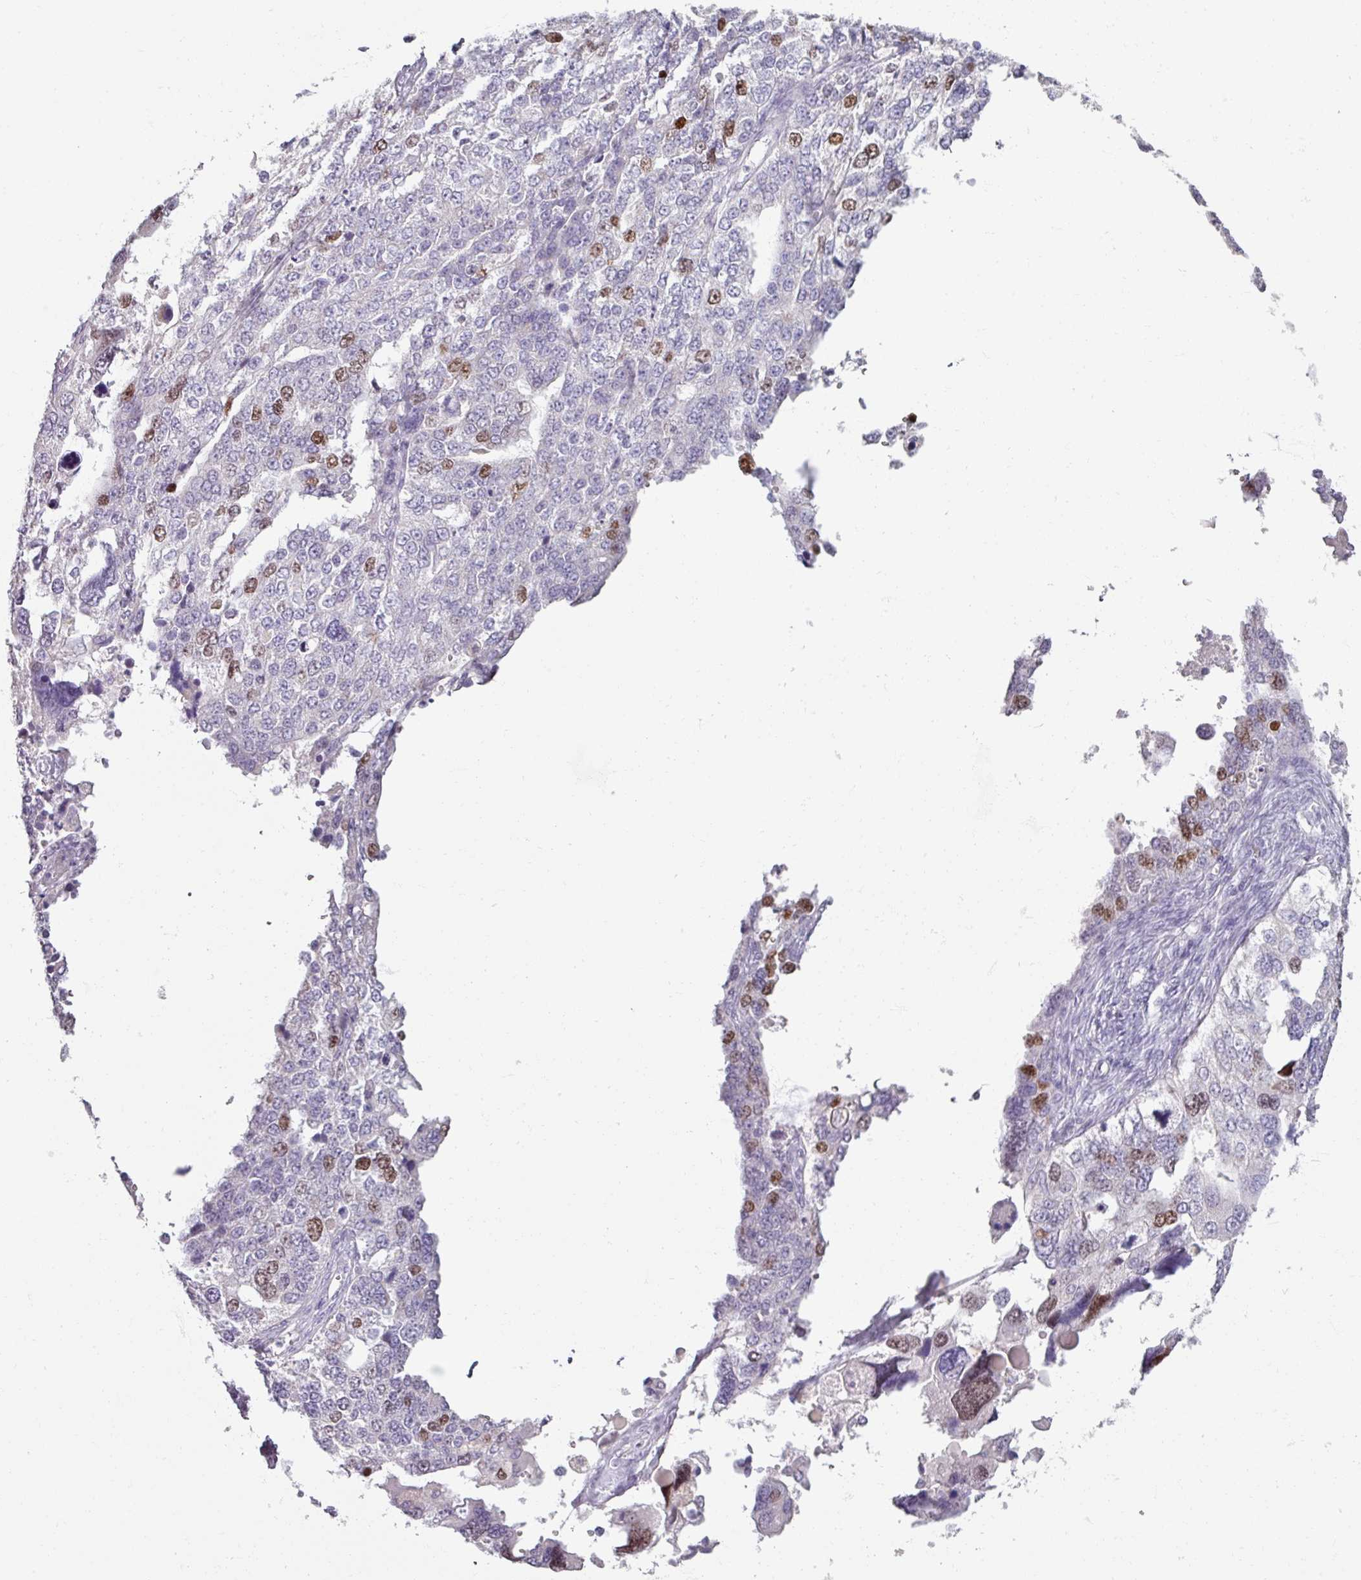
{"staining": {"intensity": "strong", "quantity": "25%-75%", "location": "nuclear"}, "tissue": "ovarian cancer", "cell_type": "Tumor cells", "image_type": "cancer", "snomed": [{"axis": "morphology", "description": "Cystadenocarcinoma, serous, NOS"}, {"axis": "topography", "description": "Ovary"}], "caption": "This micrograph demonstrates immunohistochemistry staining of human ovarian serous cystadenocarcinoma, with high strong nuclear staining in about 25%-75% of tumor cells.", "gene": "ATAD2", "patient": {"sex": "female", "age": 76}}